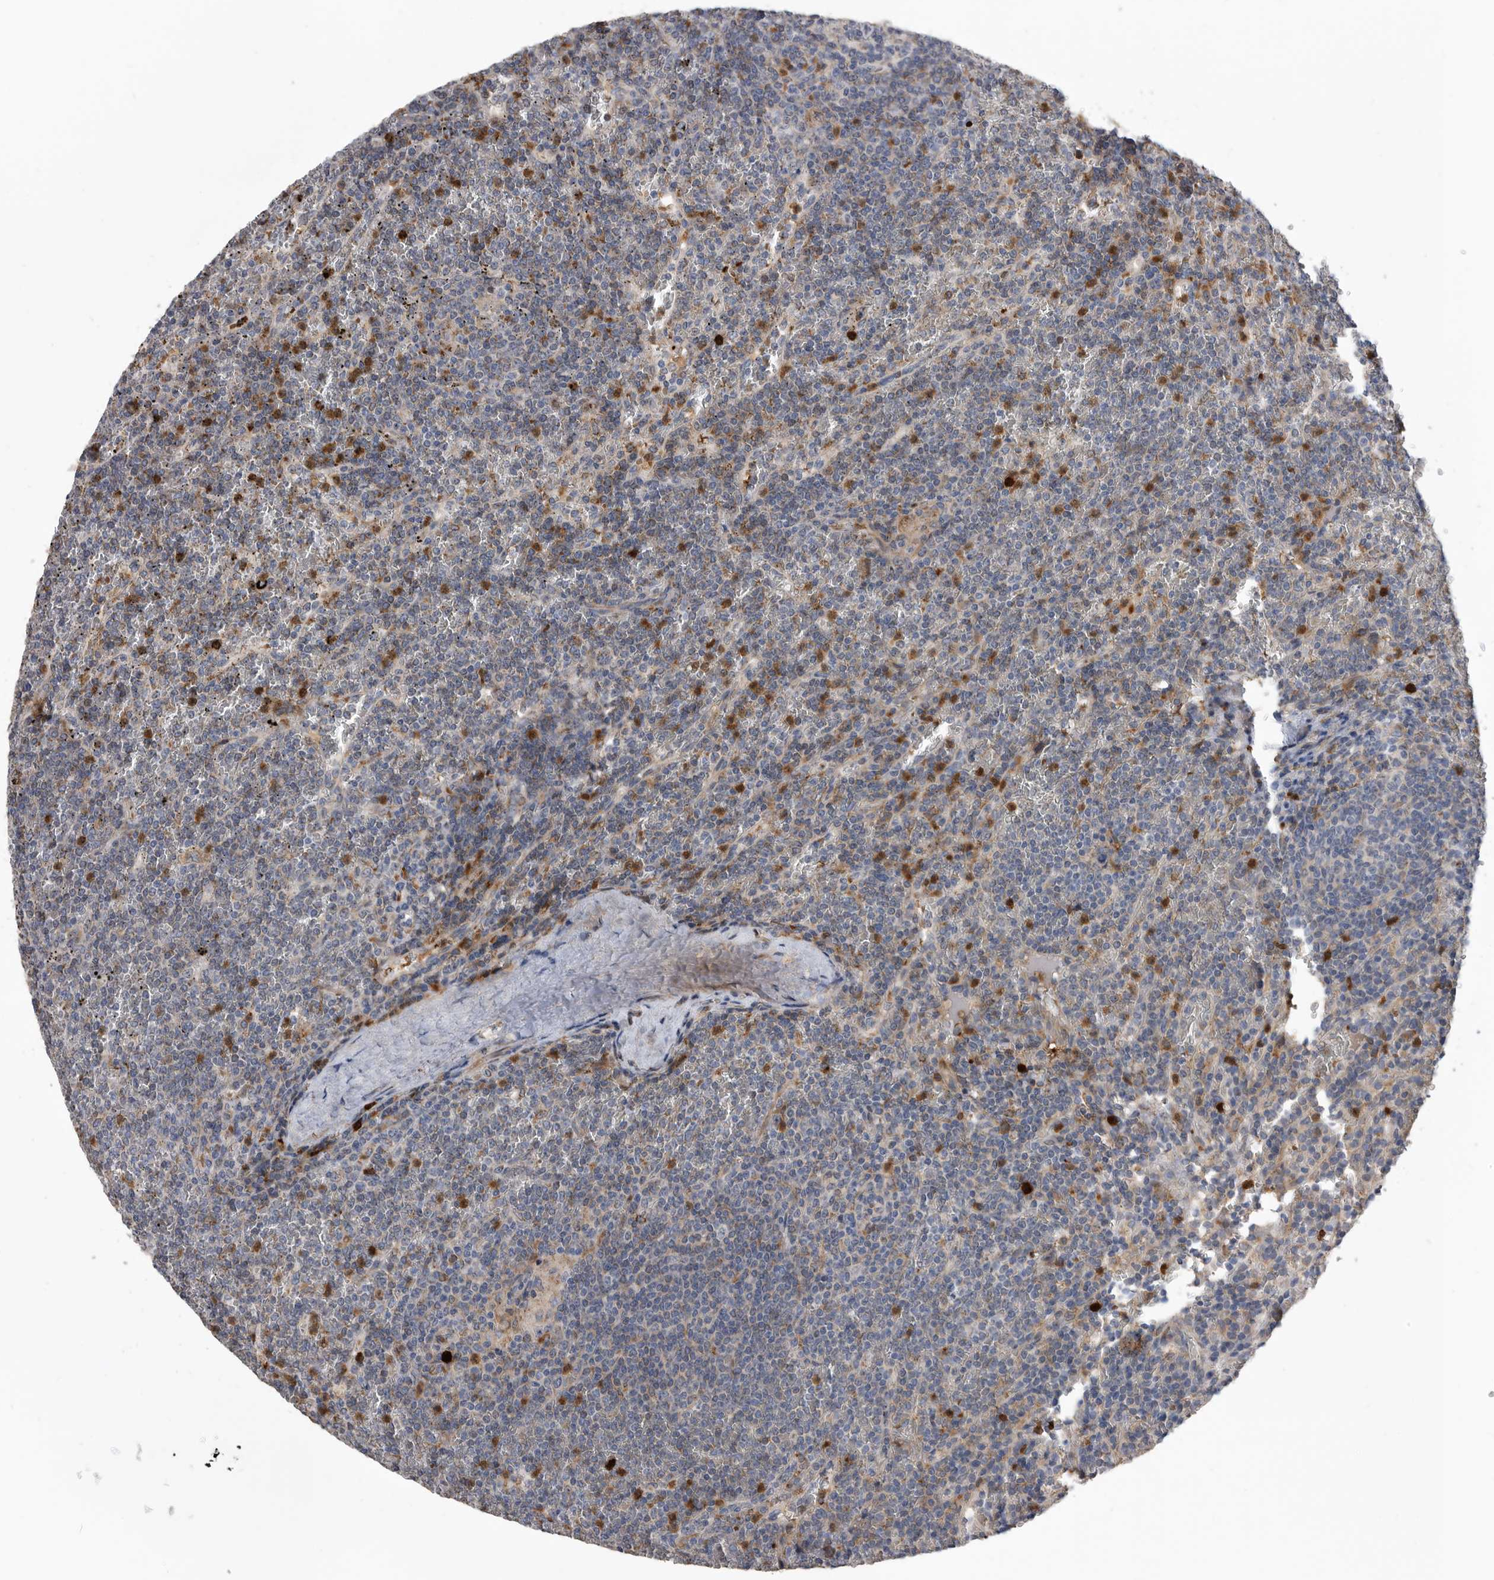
{"staining": {"intensity": "negative", "quantity": "none", "location": "none"}, "tissue": "lymphoma", "cell_type": "Tumor cells", "image_type": "cancer", "snomed": [{"axis": "morphology", "description": "Malignant lymphoma, non-Hodgkin's type, Low grade"}, {"axis": "topography", "description": "Spleen"}], "caption": "IHC of human lymphoma demonstrates no positivity in tumor cells.", "gene": "CRISPLD2", "patient": {"sex": "female", "age": 19}}